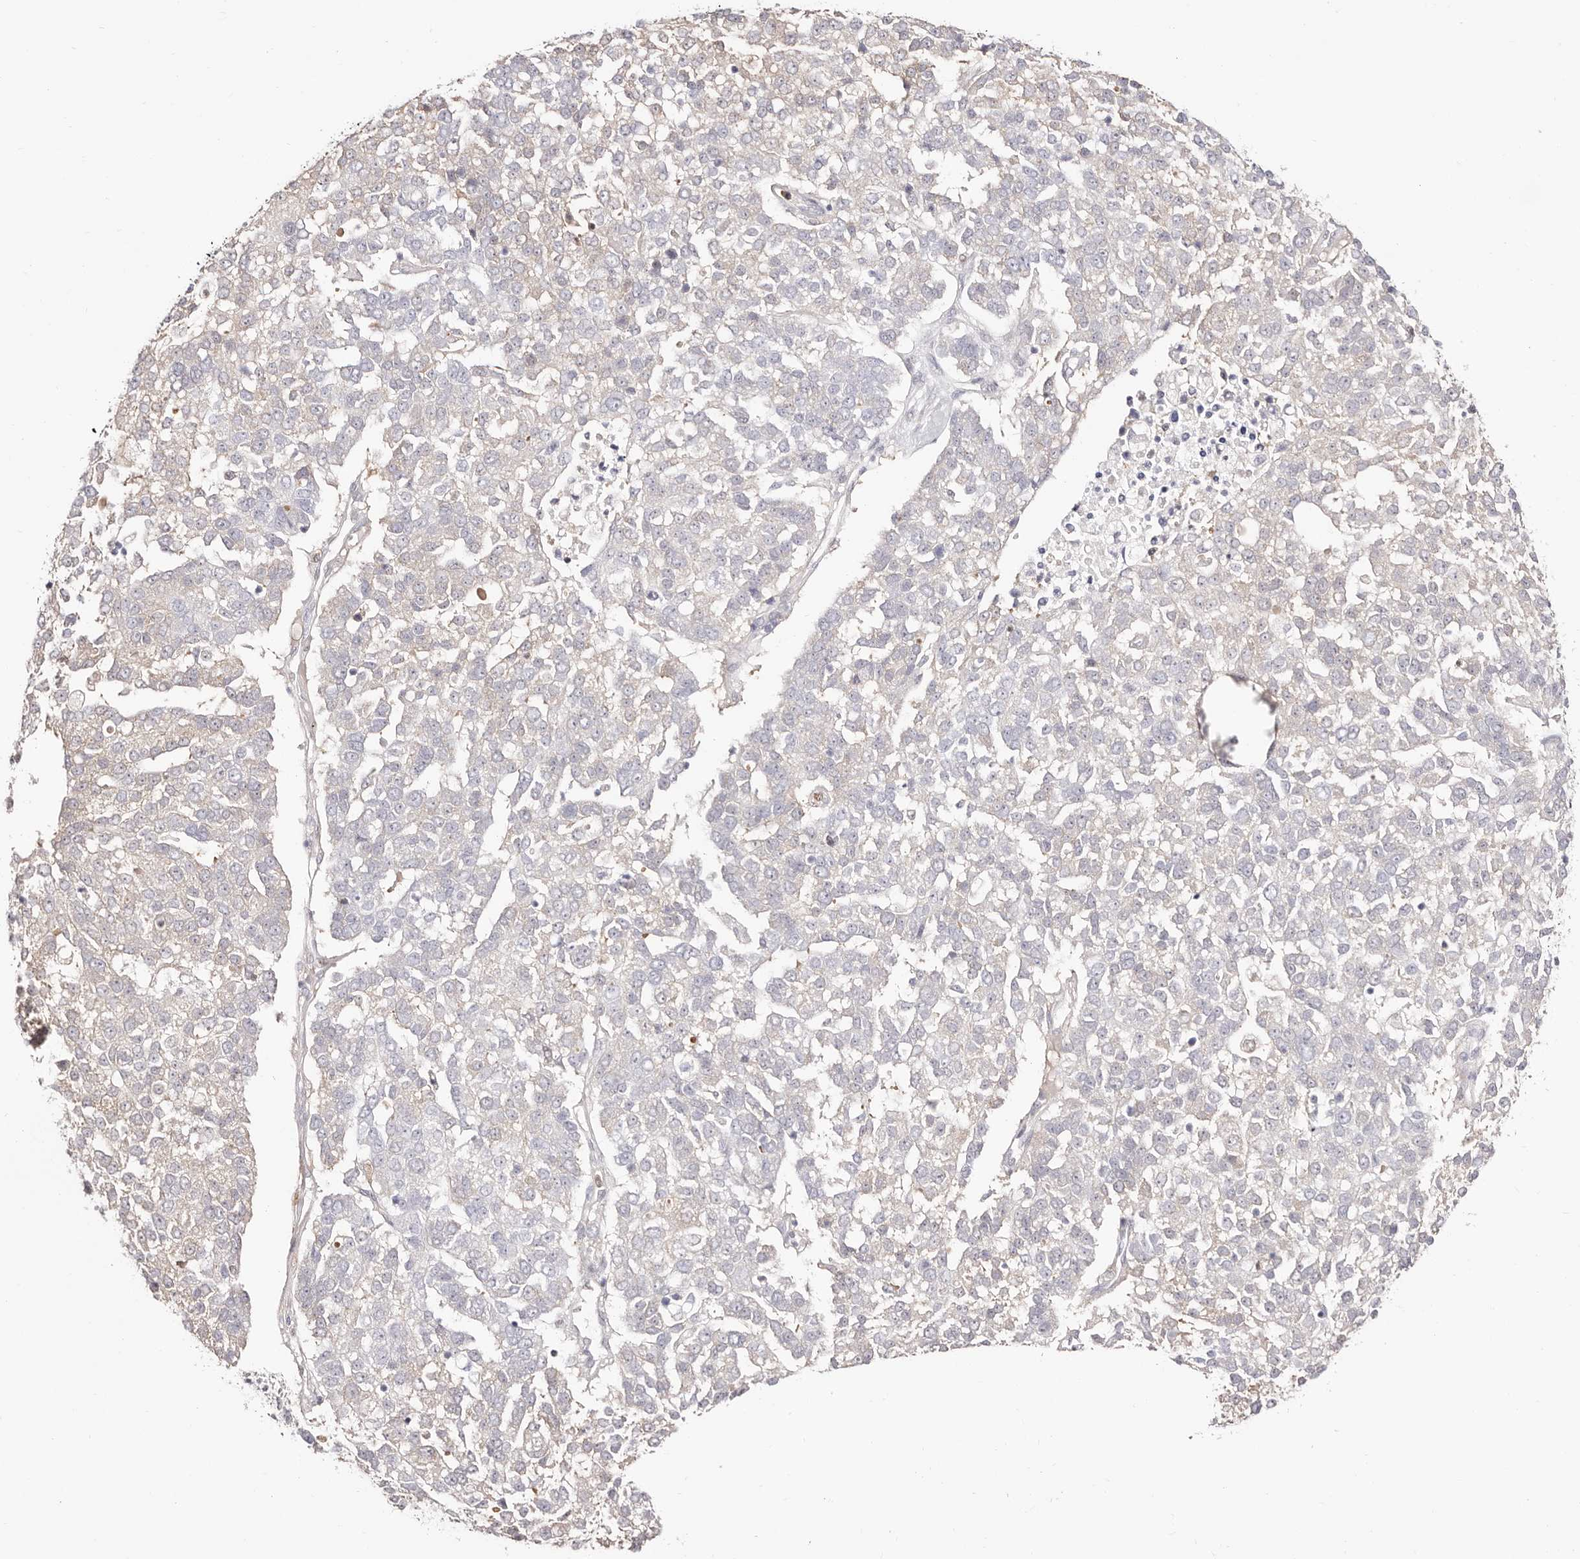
{"staining": {"intensity": "negative", "quantity": "none", "location": "none"}, "tissue": "pancreatic cancer", "cell_type": "Tumor cells", "image_type": "cancer", "snomed": [{"axis": "morphology", "description": "Adenocarcinoma, NOS"}, {"axis": "topography", "description": "Pancreas"}], "caption": "A photomicrograph of adenocarcinoma (pancreatic) stained for a protein shows no brown staining in tumor cells. (Stains: DAB immunohistochemistry with hematoxylin counter stain, Microscopy: brightfield microscopy at high magnification).", "gene": "TKT", "patient": {"sex": "female", "age": 61}}